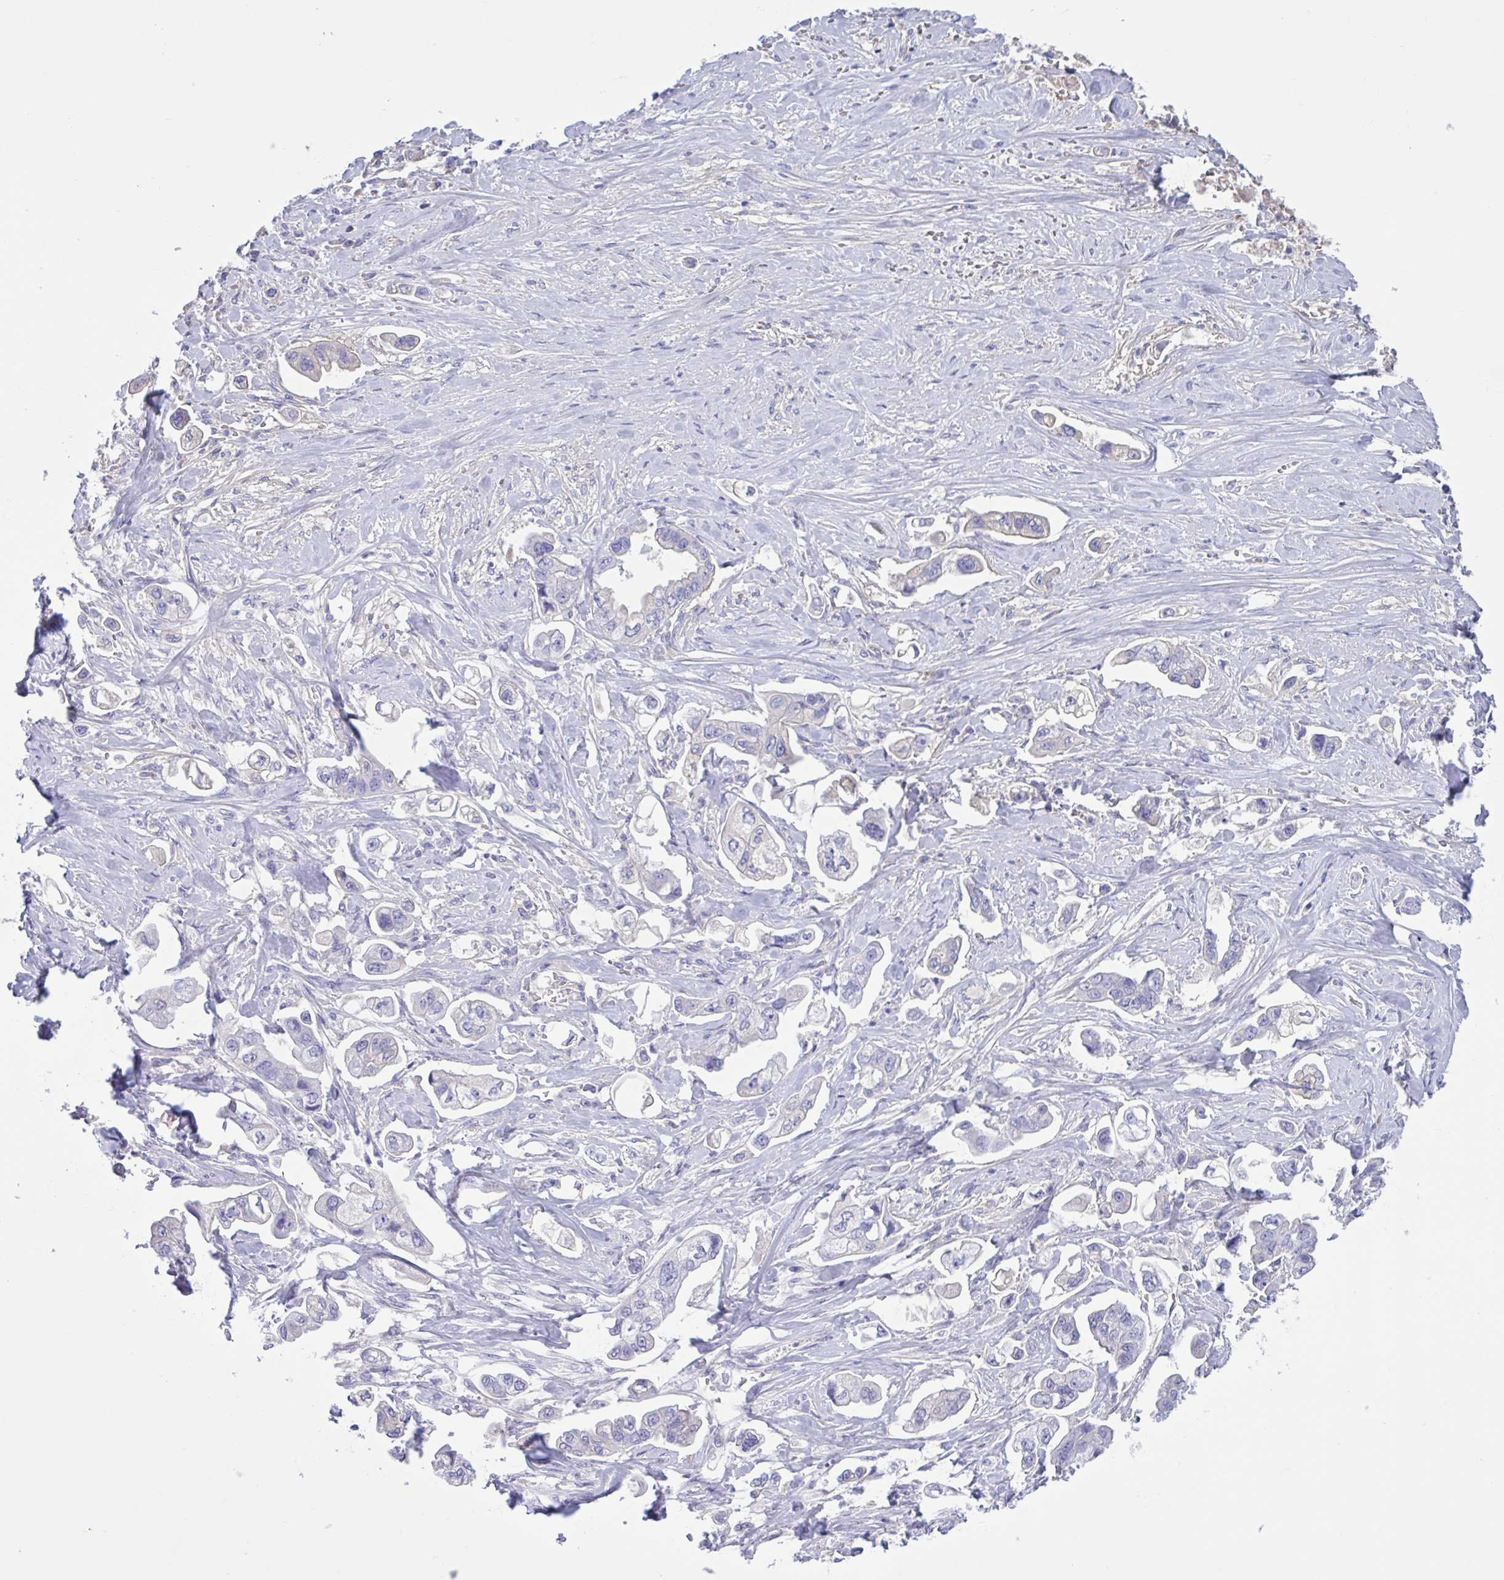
{"staining": {"intensity": "negative", "quantity": "none", "location": "none"}, "tissue": "stomach cancer", "cell_type": "Tumor cells", "image_type": "cancer", "snomed": [{"axis": "morphology", "description": "Adenocarcinoma, NOS"}, {"axis": "topography", "description": "Stomach"}], "caption": "There is no significant positivity in tumor cells of adenocarcinoma (stomach).", "gene": "LARGE2", "patient": {"sex": "male", "age": 62}}